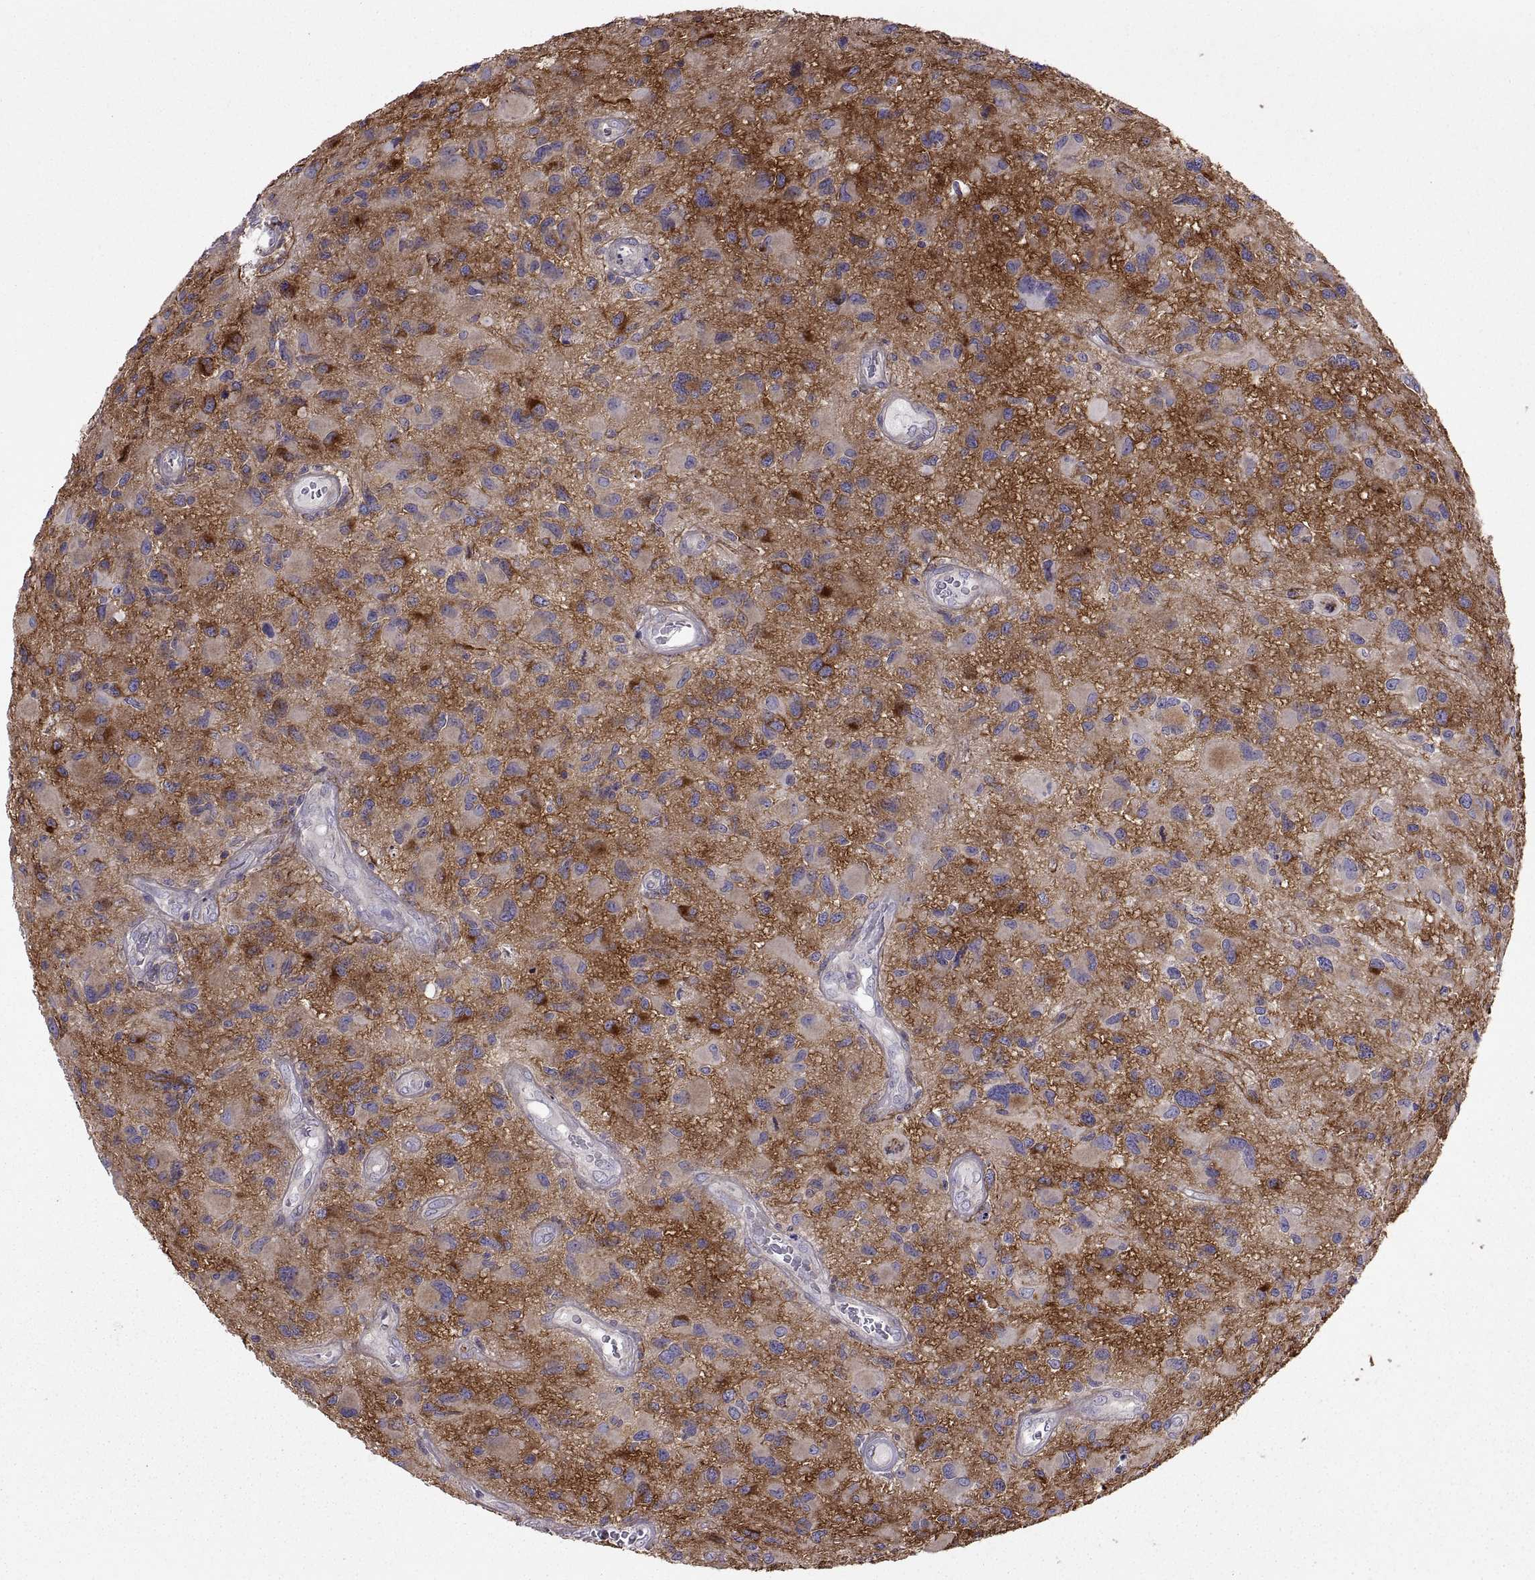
{"staining": {"intensity": "strong", "quantity": "<25%", "location": "cytoplasmic/membranous"}, "tissue": "glioma", "cell_type": "Tumor cells", "image_type": "cancer", "snomed": [{"axis": "morphology", "description": "Glioma, malignant, NOS"}, {"axis": "morphology", "description": "Glioma, malignant, High grade"}, {"axis": "topography", "description": "Brain"}], "caption": "IHC photomicrograph of neoplastic tissue: human malignant glioma (high-grade) stained using IHC displays medium levels of strong protein expression localized specifically in the cytoplasmic/membranous of tumor cells, appearing as a cytoplasmic/membranous brown color.", "gene": "EMILIN2", "patient": {"sex": "female", "age": 71}}